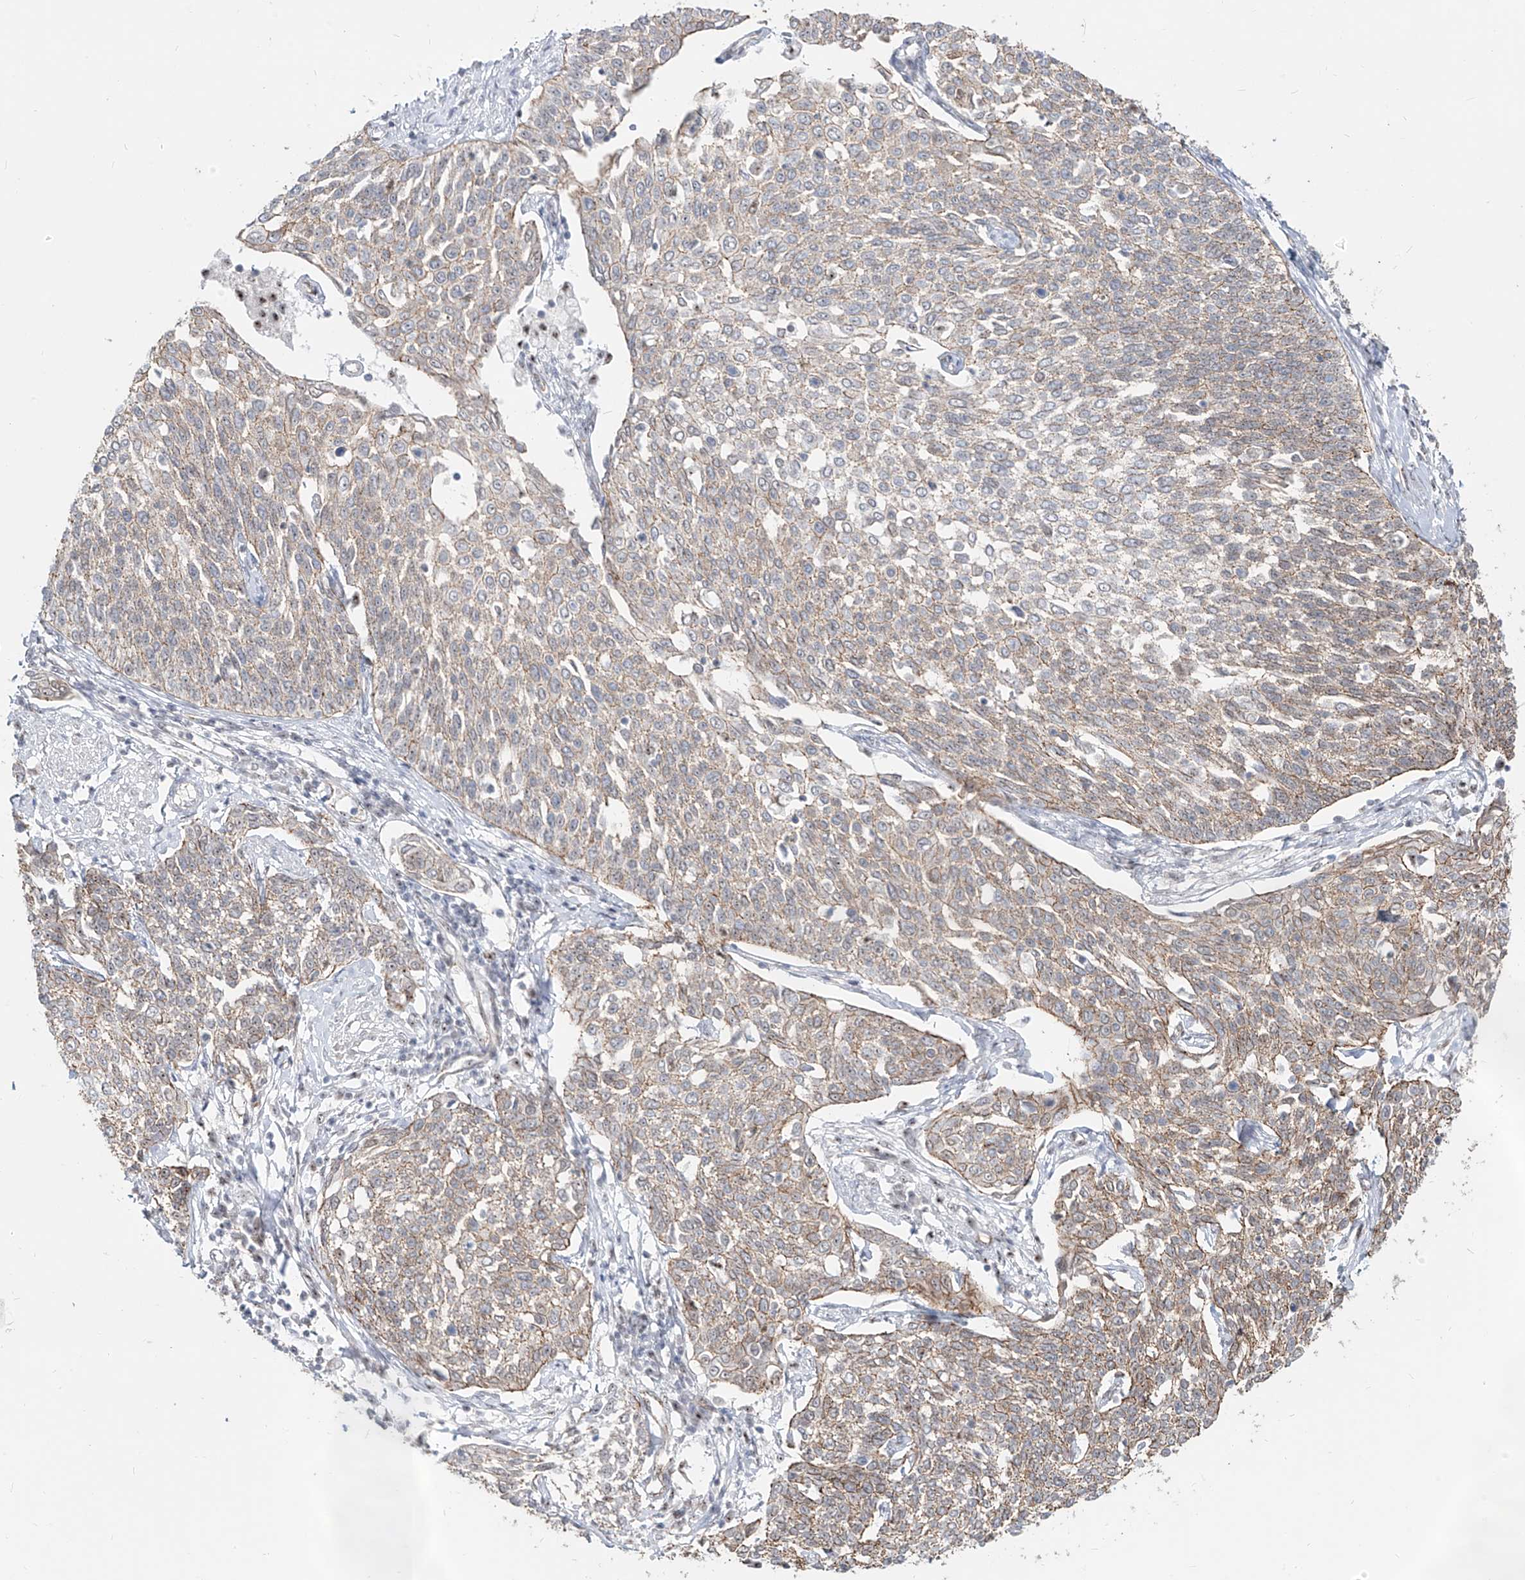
{"staining": {"intensity": "weak", "quantity": "25%-75%", "location": "cytoplasmic/membranous"}, "tissue": "cervical cancer", "cell_type": "Tumor cells", "image_type": "cancer", "snomed": [{"axis": "morphology", "description": "Squamous cell carcinoma, NOS"}, {"axis": "topography", "description": "Cervix"}], "caption": "The immunohistochemical stain shows weak cytoplasmic/membranous expression in tumor cells of squamous cell carcinoma (cervical) tissue. Using DAB (3,3'-diaminobenzidine) (brown) and hematoxylin (blue) stains, captured at high magnification using brightfield microscopy.", "gene": "ZNF710", "patient": {"sex": "female", "age": 34}}